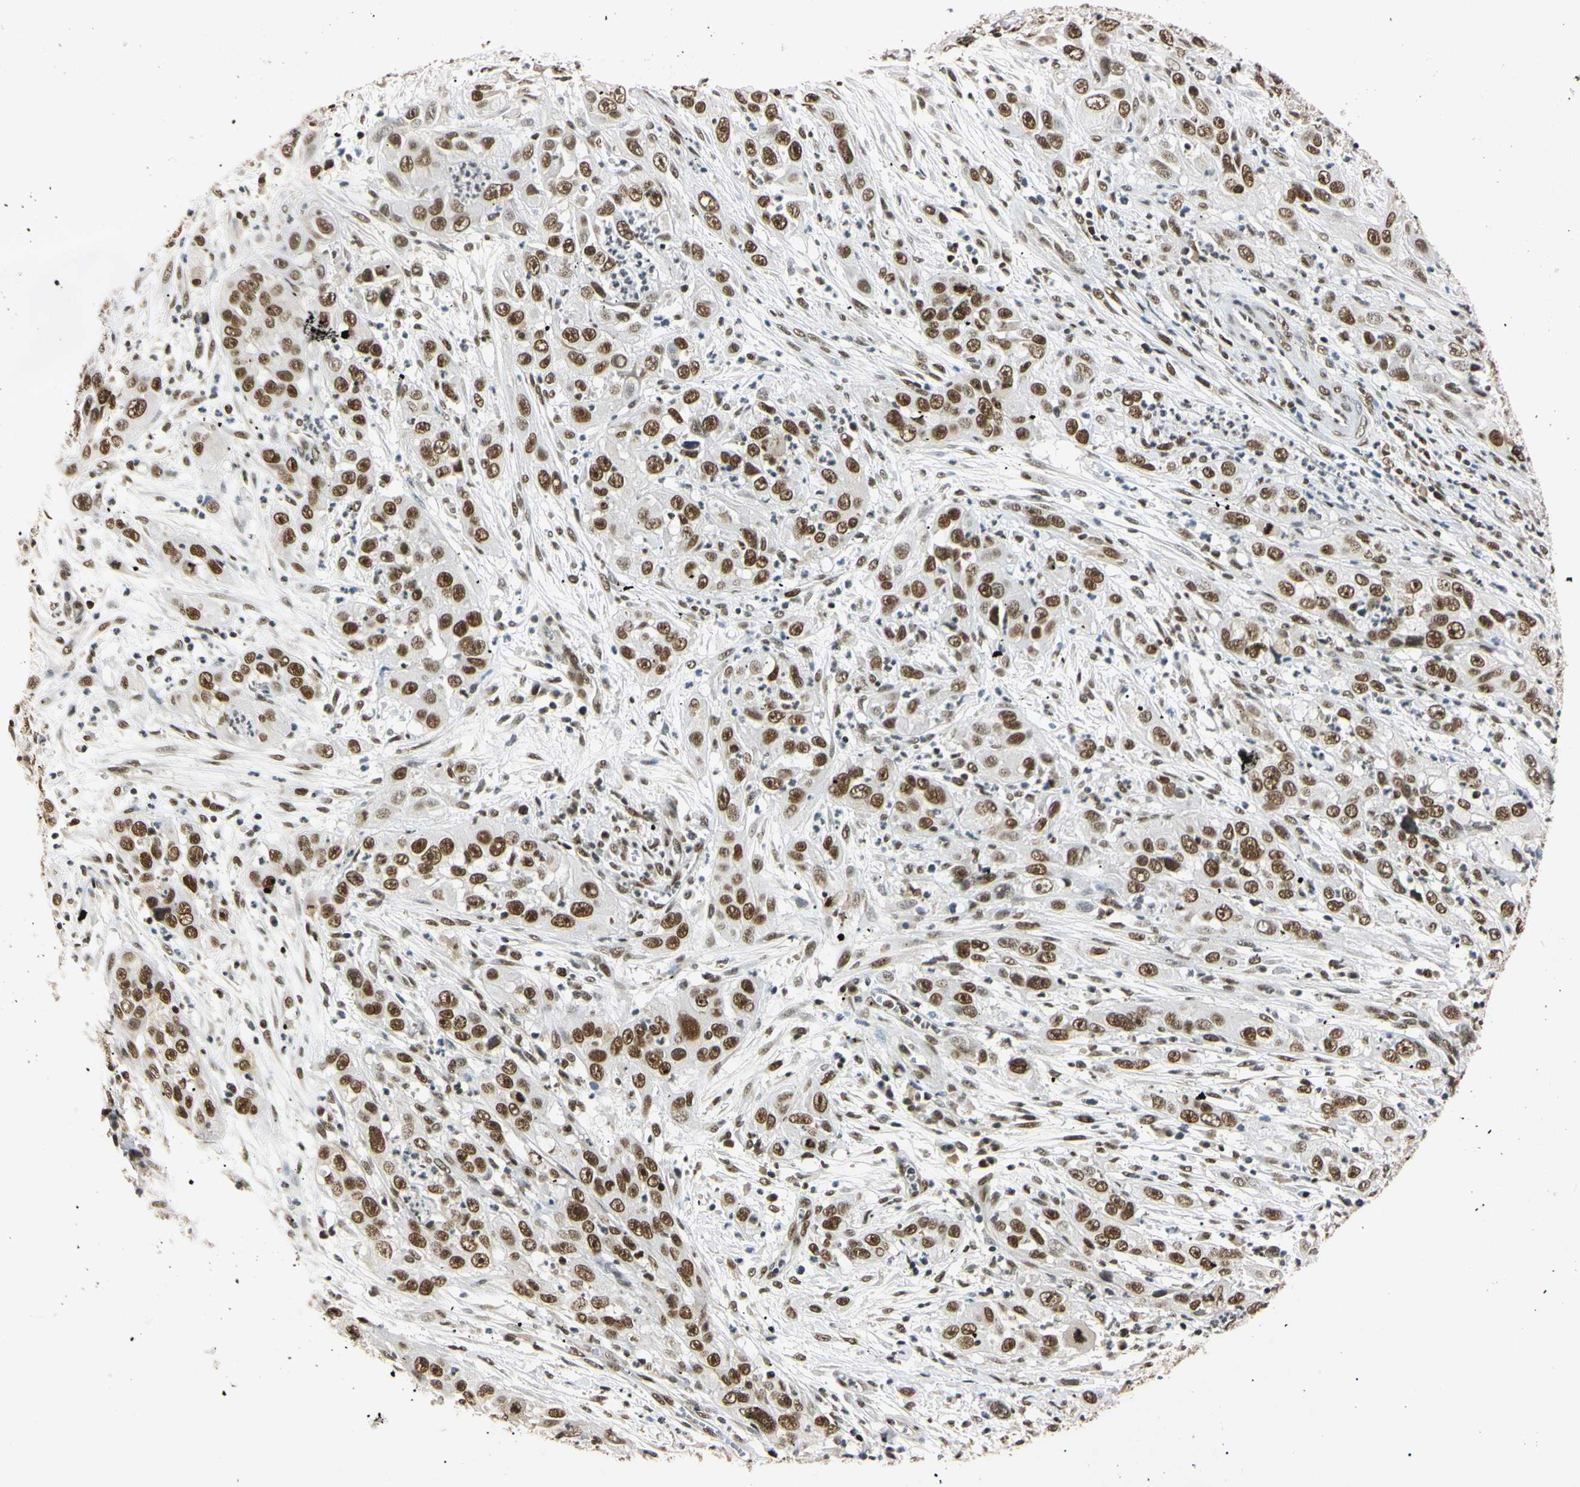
{"staining": {"intensity": "strong", "quantity": ">75%", "location": "nuclear"}, "tissue": "cervical cancer", "cell_type": "Tumor cells", "image_type": "cancer", "snomed": [{"axis": "morphology", "description": "Squamous cell carcinoma, NOS"}, {"axis": "topography", "description": "Cervix"}], "caption": "Immunohistochemistry (DAB) staining of cervical squamous cell carcinoma demonstrates strong nuclear protein expression in about >75% of tumor cells. The protein of interest is stained brown, and the nuclei are stained in blue (DAB (3,3'-diaminobenzidine) IHC with brightfield microscopy, high magnification).", "gene": "SMARCA5", "patient": {"sex": "female", "age": 32}}